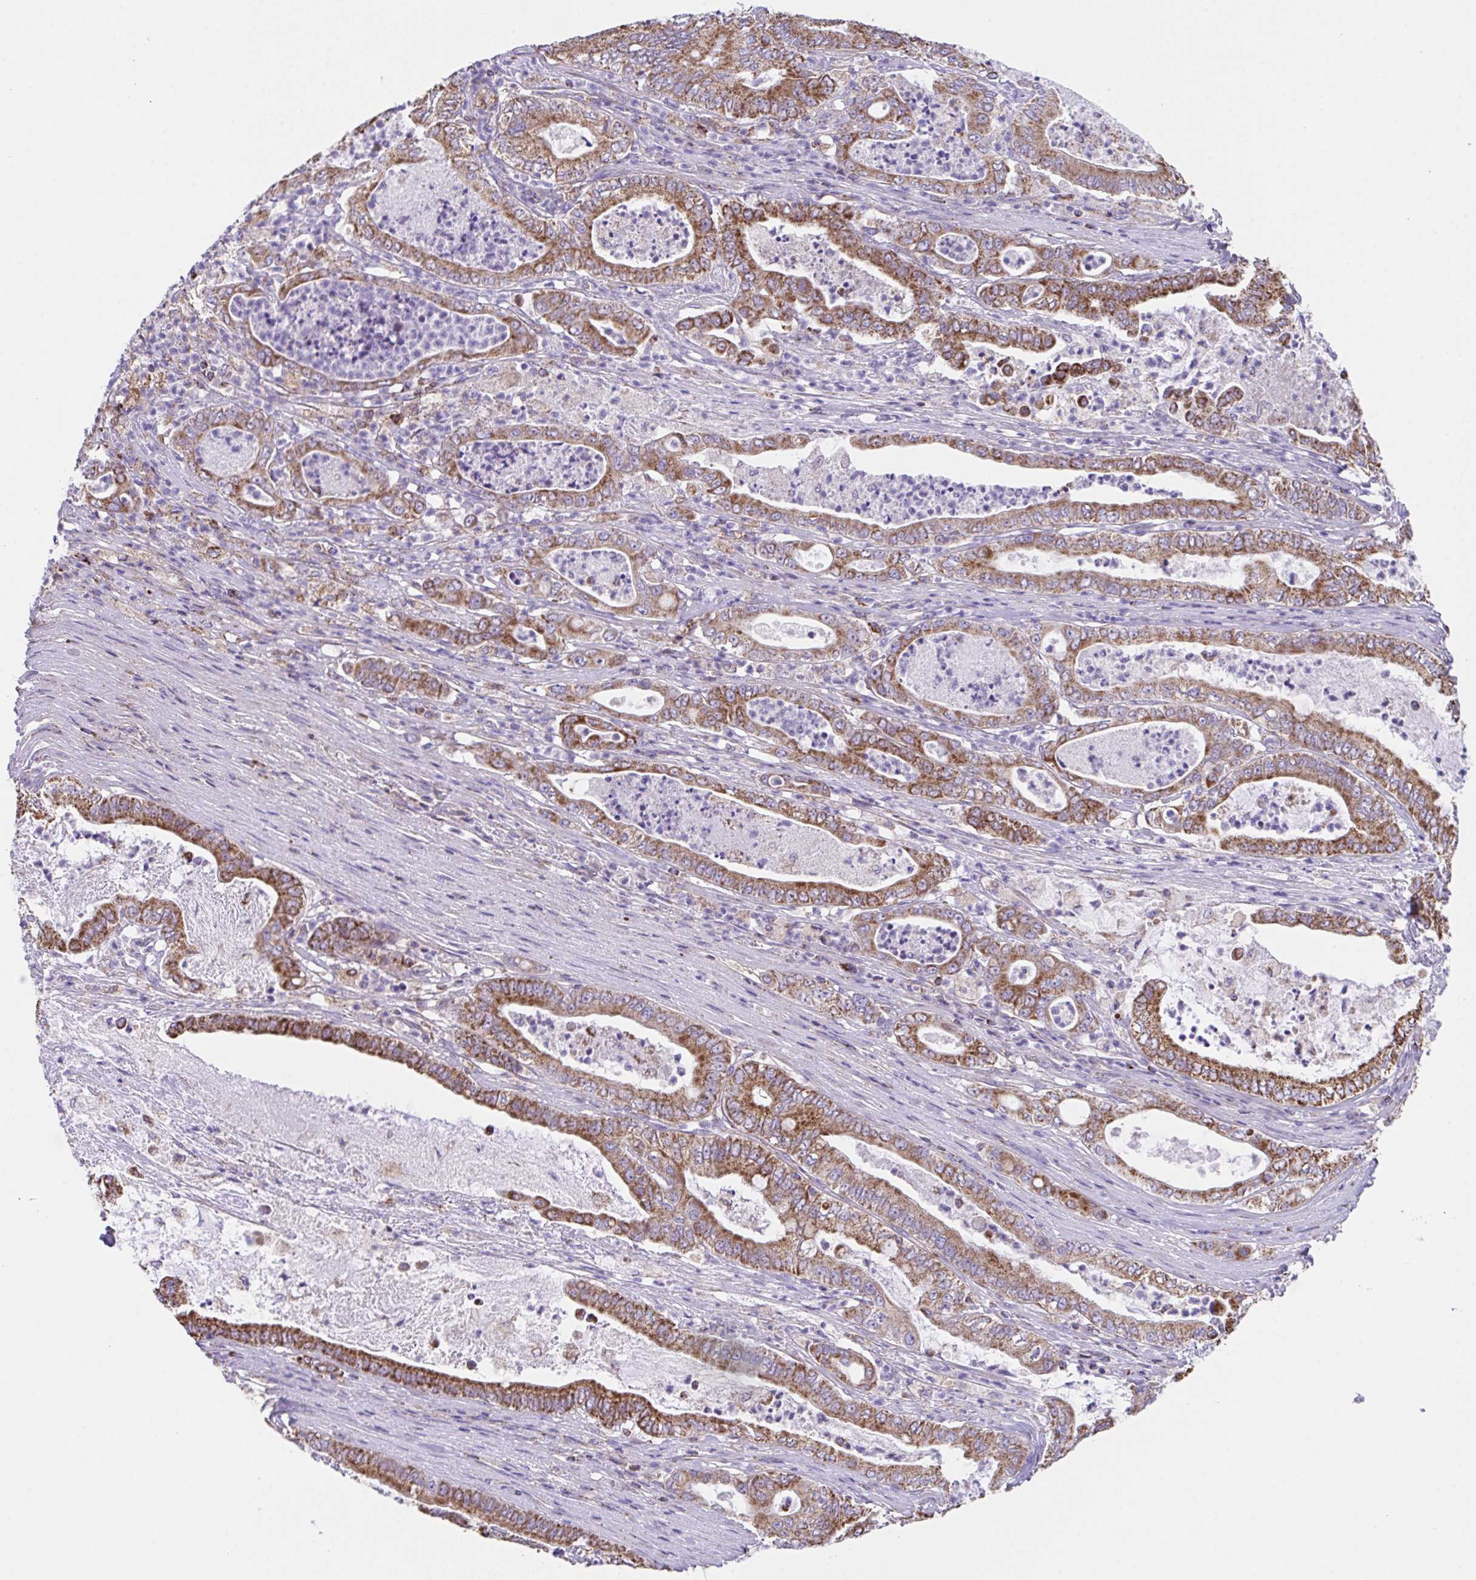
{"staining": {"intensity": "moderate", "quantity": ">75%", "location": "cytoplasmic/membranous"}, "tissue": "pancreatic cancer", "cell_type": "Tumor cells", "image_type": "cancer", "snomed": [{"axis": "morphology", "description": "Adenocarcinoma, NOS"}, {"axis": "topography", "description": "Pancreas"}], "caption": "Pancreatic adenocarcinoma was stained to show a protein in brown. There is medium levels of moderate cytoplasmic/membranous positivity in approximately >75% of tumor cells.", "gene": "PCMTD2", "patient": {"sex": "male", "age": 71}}